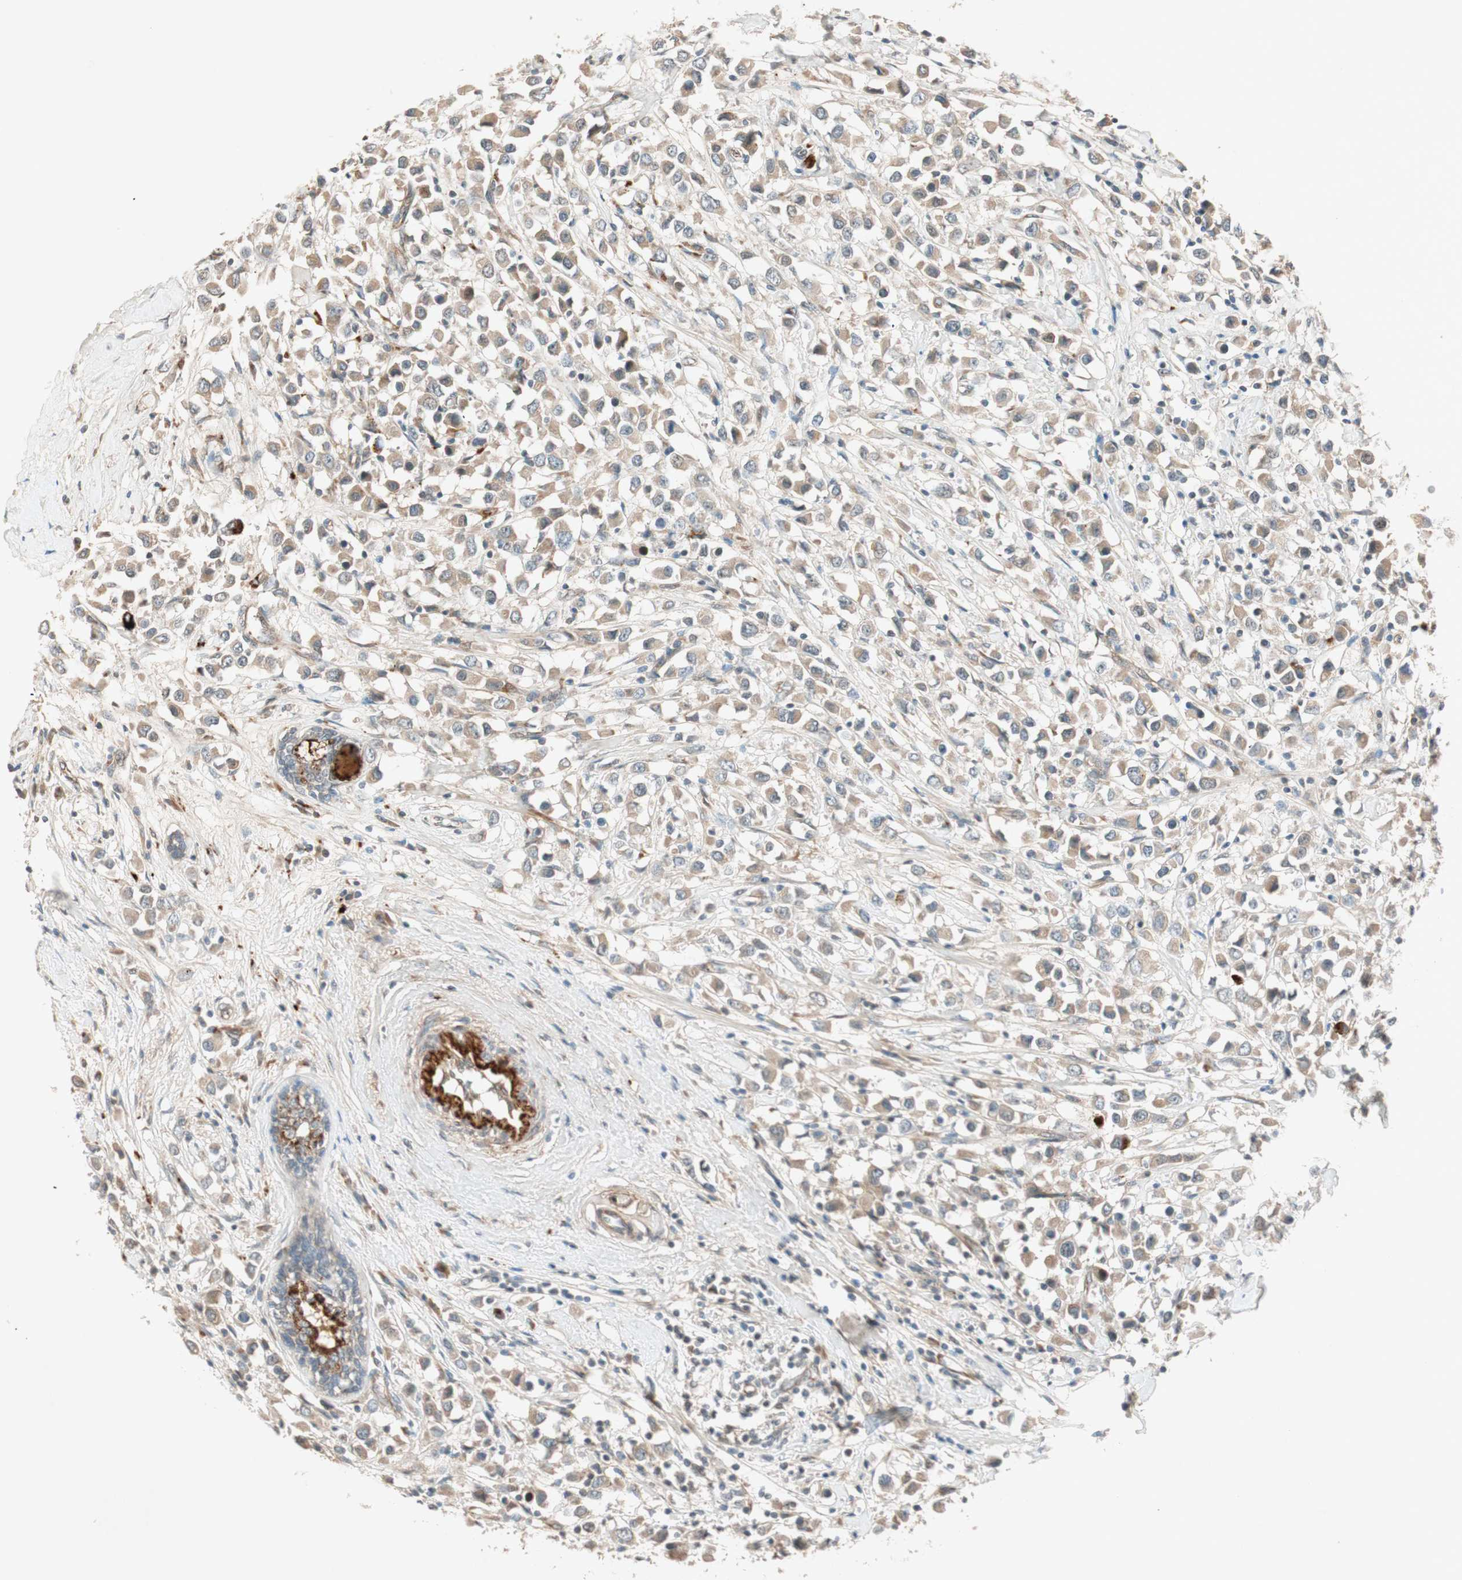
{"staining": {"intensity": "weak", "quantity": ">75%", "location": "cytoplasmic/membranous"}, "tissue": "breast cancer", "cell_type": "Tumor cells", "image_type": "cancer", "snomed": [{"axis": "morphology", "description": "Duct carcinoma"}, {"axis": "topography", "description": "Breast"}], "caption": "Immunohistochemistry (IHC) (DAB) staining of breast invasive ductal carcinoma exhibits weak cytoplasmic/membranous protein expression in about >75% of tumor cells.", "gene": "EPHA6", "patient": {"sex": "female", "age": 61}}